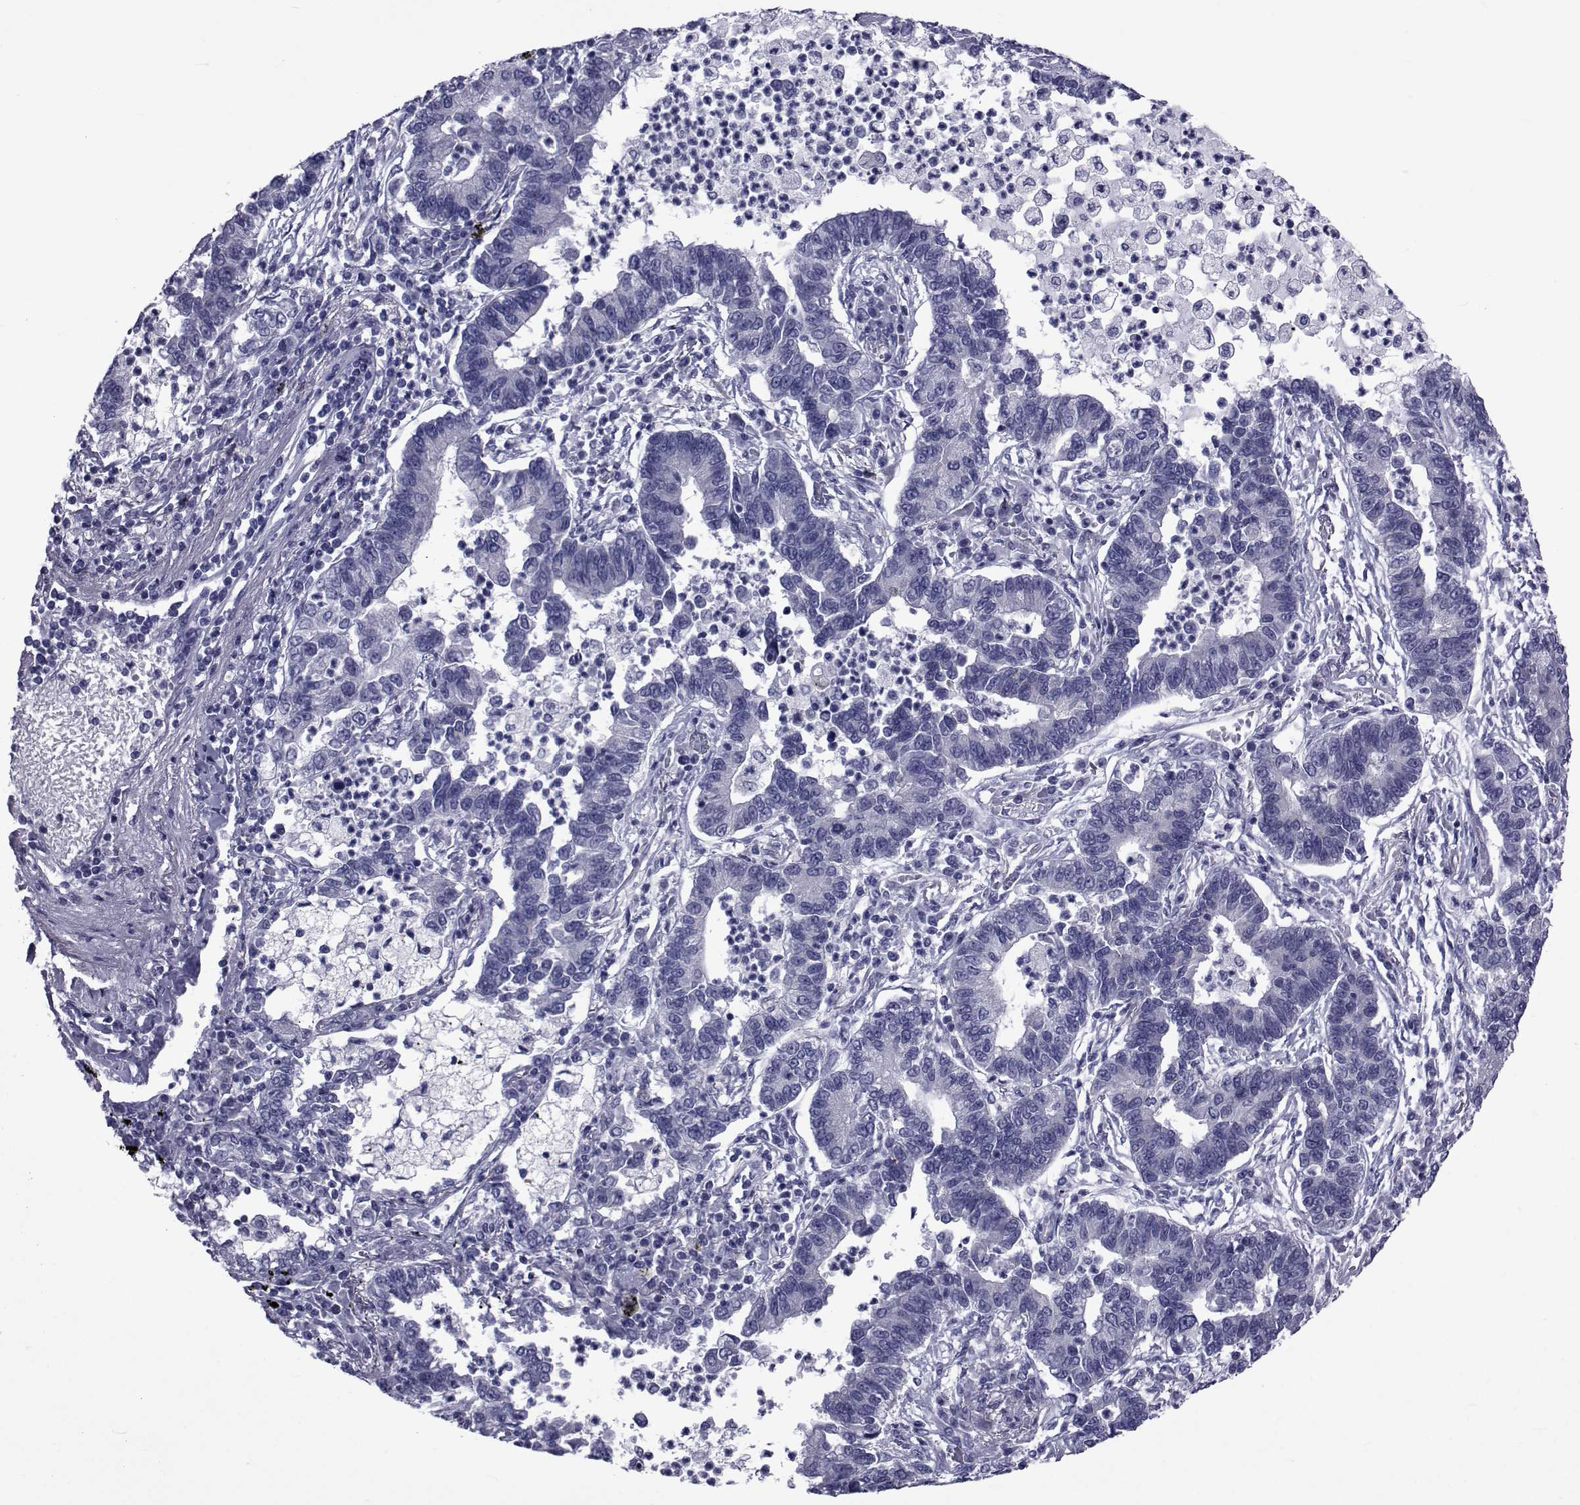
{"staining": {"intensity": "negative", "quantity": "none", "location": "none"}, "tissue": "lung cancer", "cell_type": "Tumor cells", "image_type": "cancer", "snomed": [{"axis": "morphology", "description": "Adenocarcinoma, NOS"}, {"axis": "topography", "description": "Lung"}], "caption": "This is an immunohistochemistry photomicrograph of human adenocarcinoma (lung). There is no positivity in tumor cells.", "gene": "GKAP1", "patient": {"sex": "female", "age": 57}}